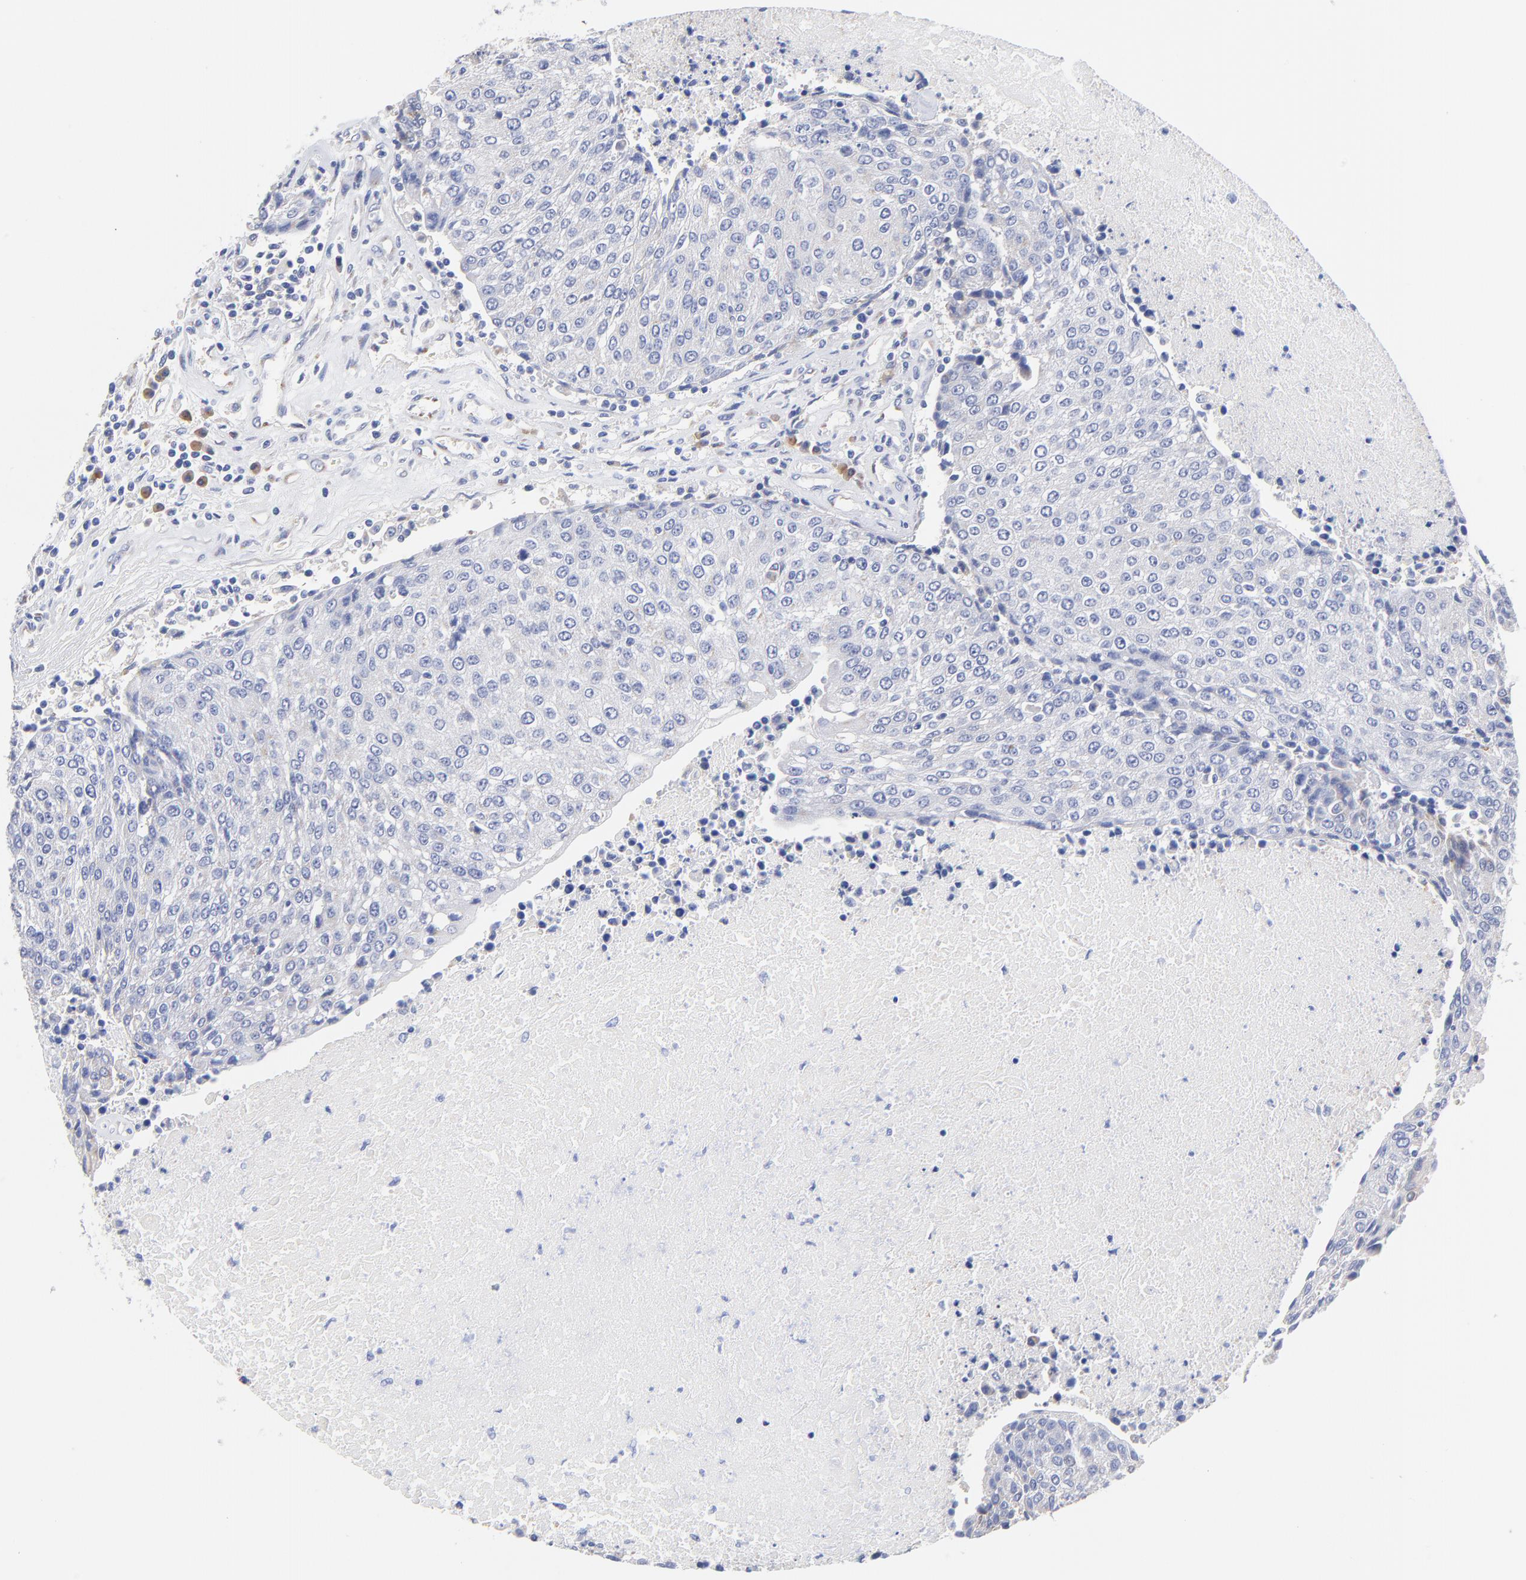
{"staining": {"intensity": "negative", "quantity": "none", "location": "none"}, "tissue": "urothelial cancer", "cell_type": "Tumor cells", "image_type": "cancer", "snomed": [{"axis": "morphology", "description": "Urothelial carcinoma, High grade"}, {"axis": "topography", "description": "Urinary bladder"}], "caption": "The IHC image has no significant staining in tumor cells of urothelial carcinoma (high-grade) tissue.", "gene": "LAX1", "patient": {"sex": "female", "age": 85}}